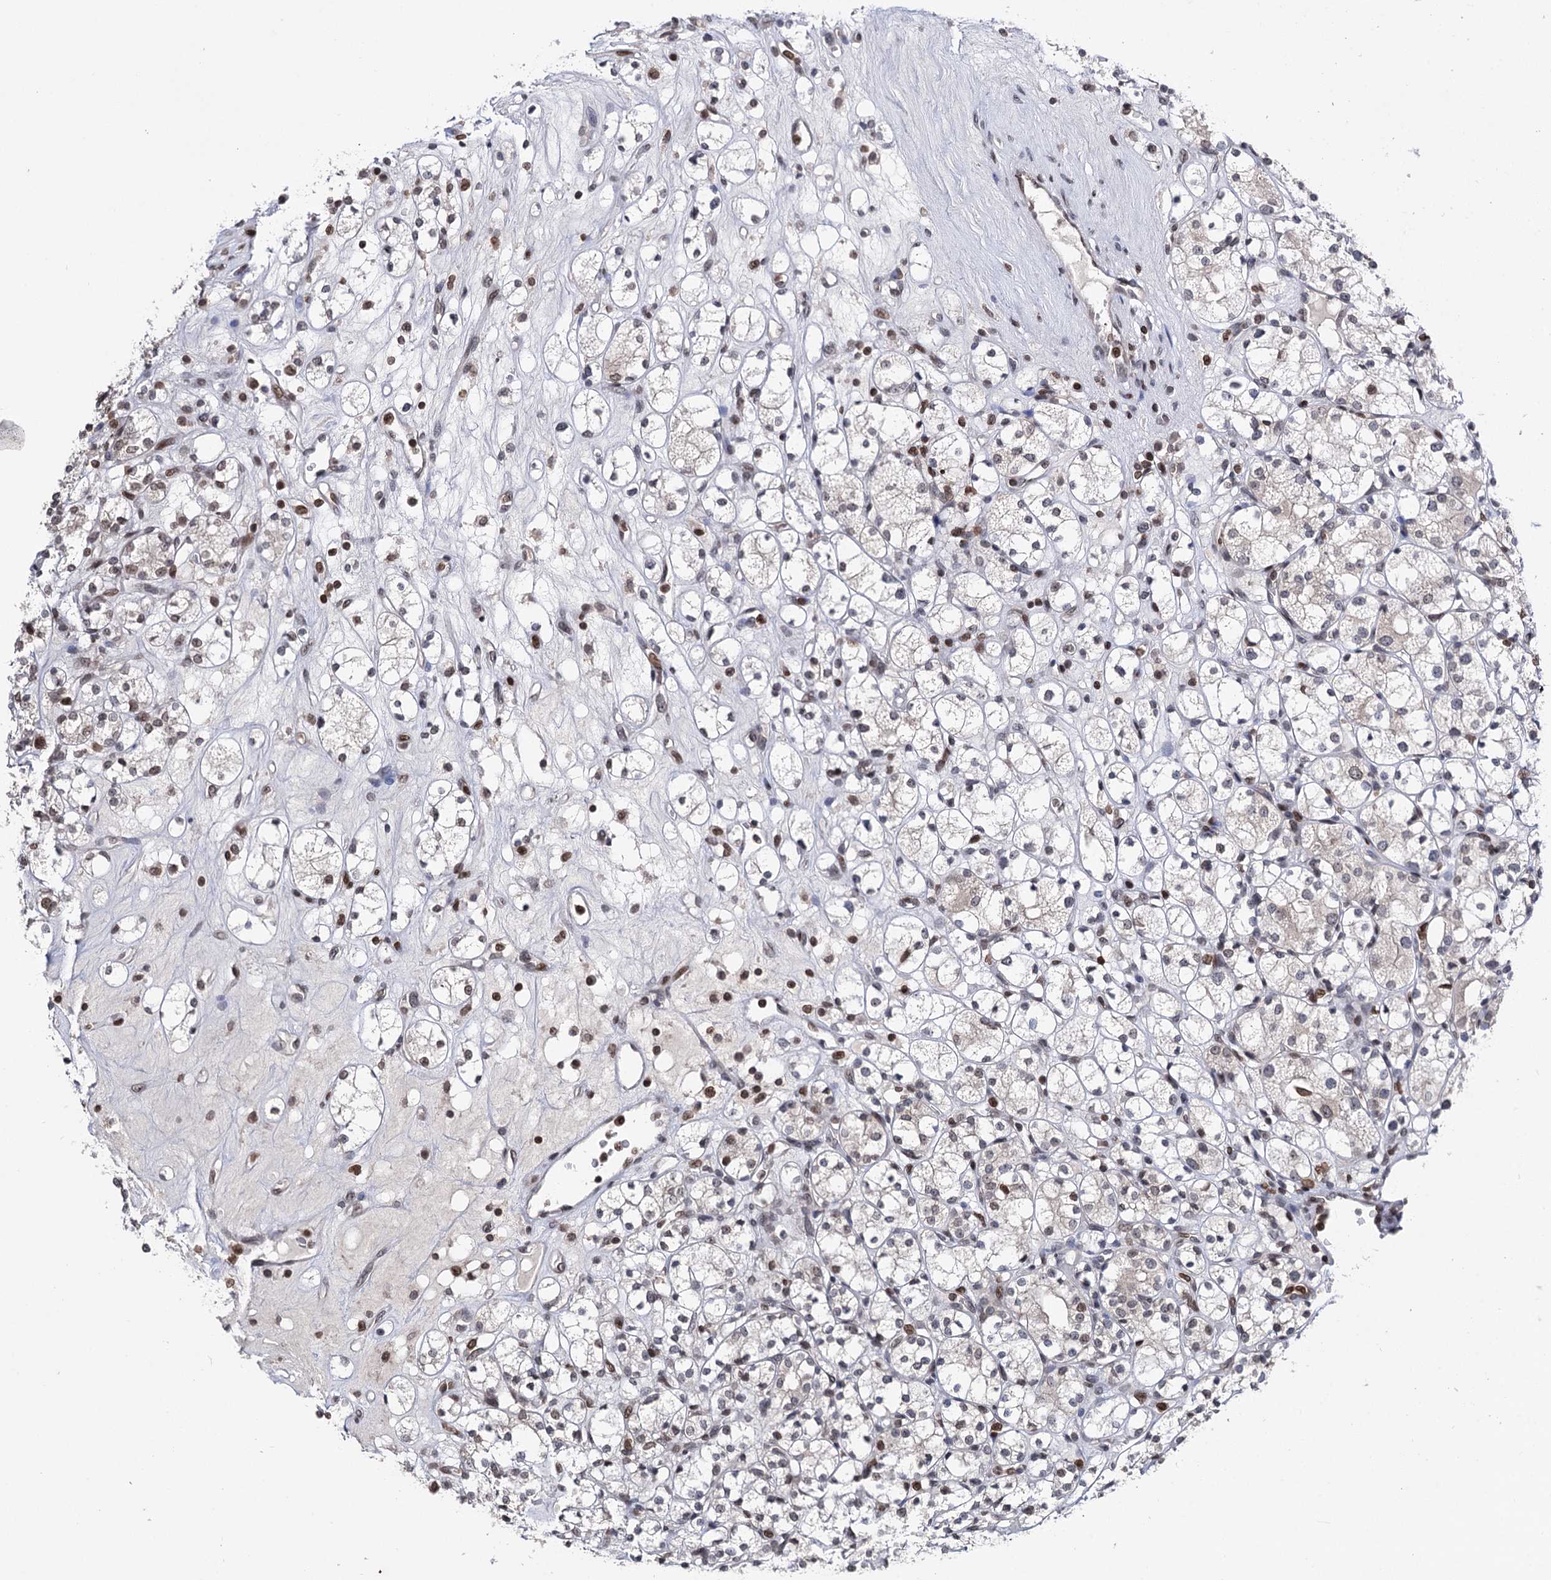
{"staining": {"intensity": "moderate", "quantity": "<25%", "location": "nuclear"}, "tissue": "renal cancer", "cell_type": "Tumor cells", "image_type": "cancer", "snomed": [{"axis": "morphology", "description": "Adenocarcinoma, NOS"}, {"axis": "topography", "description": "Kidney"}], "caption": "This photomicrograph demonstrates immunohistochemistry staining of renal cancer (adenocarcinoma), with low moderate nuclear positivity in about <25% of tumor cells.", "gene": "CCDC77", "patient": {"sex": "male", "age": 77}}